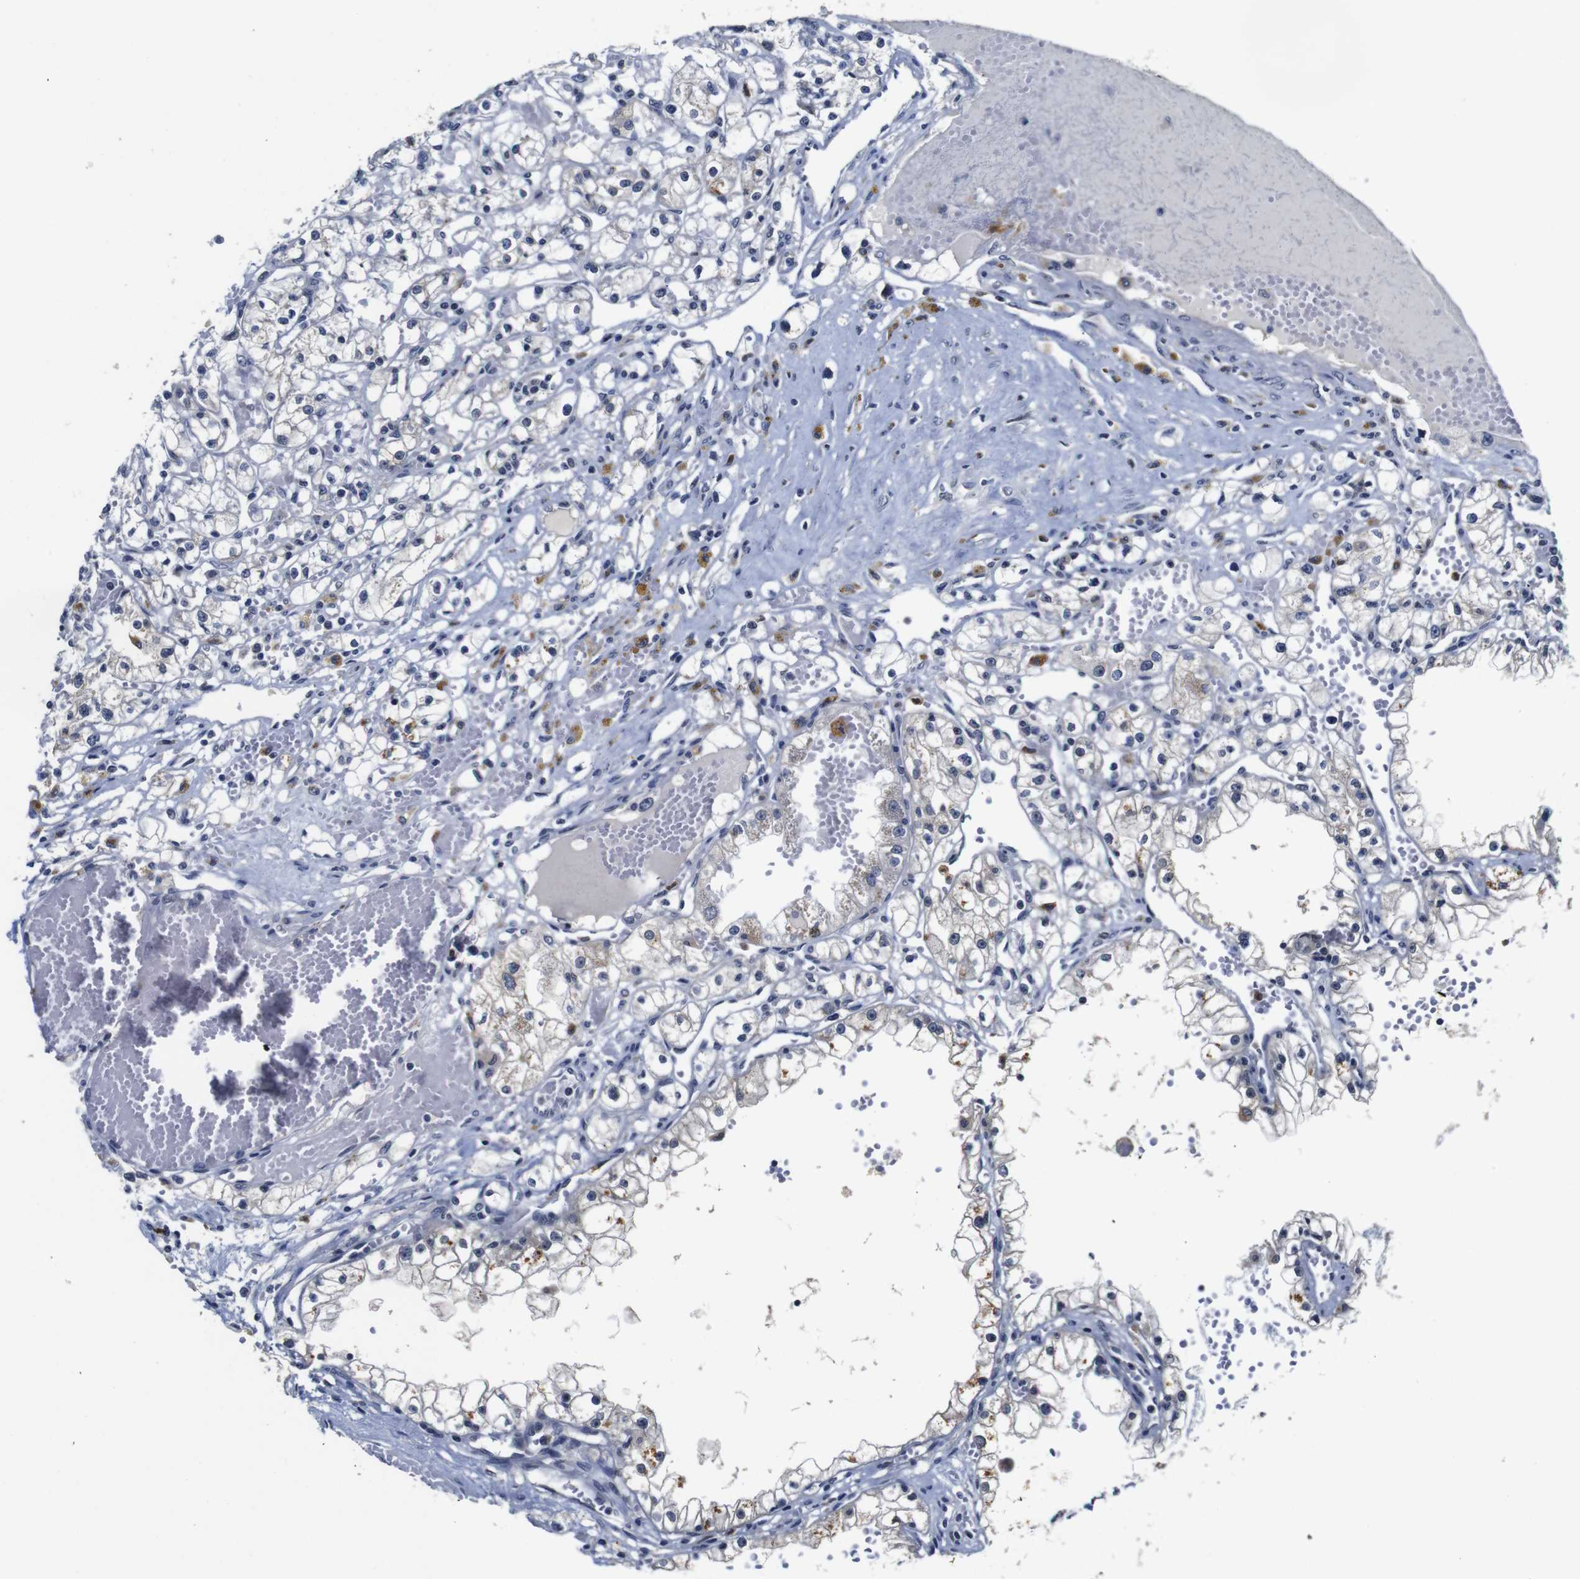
{"staining": {"intensity": "negative", "quantity": "none", "location": "none"}, "tissue": "renal cancer", "cell_type": "Tumor cells", "image_type": "cancer", "snomed": [{"axis": "morphology", "description": "Adenocarcinoma, NOS"}, {"axis": "topography", "description": "Kidney"}], "caption": "DAB (3,3'-diaminobenzidine) immunohistochemical staining of human renal adenocarcinoma reveals no significant staining in tumor cells.", "gene": "NTRK3", "patient": {"sex": "male", "age": 56}}